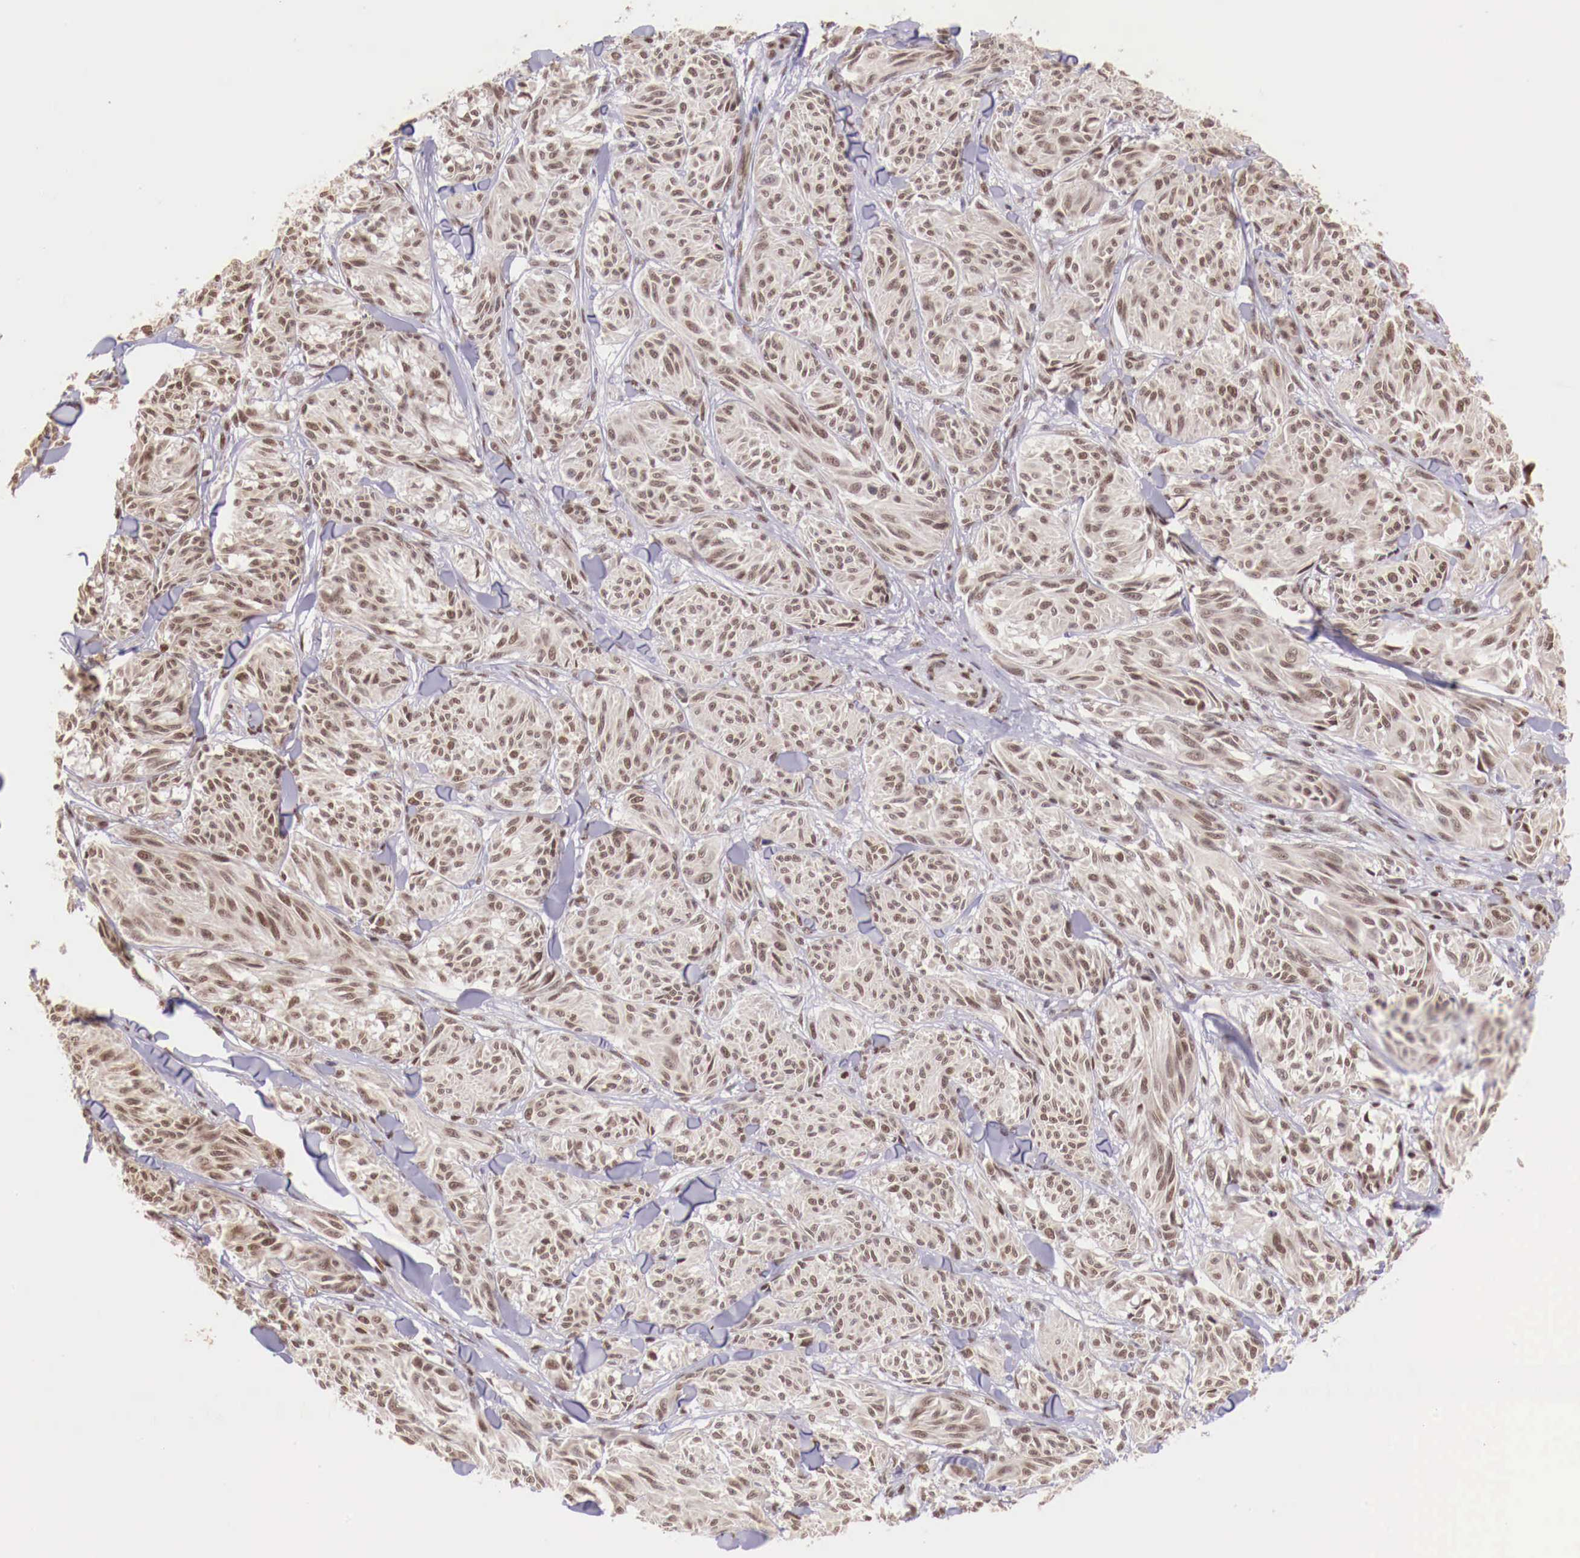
{"staining": {"intensity": "weak", "quantity": "25%-75%", "location": "nuclear"}, "tissue": "melanoma", "cell_type": "Tumor cells", "image_type": "cancer", "snomed": [{"axis": "morphology", "description": "Malignant melanoma, NOS"}, {"axis": "topography", "description": "Skin"}], "caption": "Protein analysis of melanoma tissue exhibits weak nuclear expression in about 25%-75% of tumor cells.", "gene": "SP1", "patient": {"sex": "male", "age": 54}}